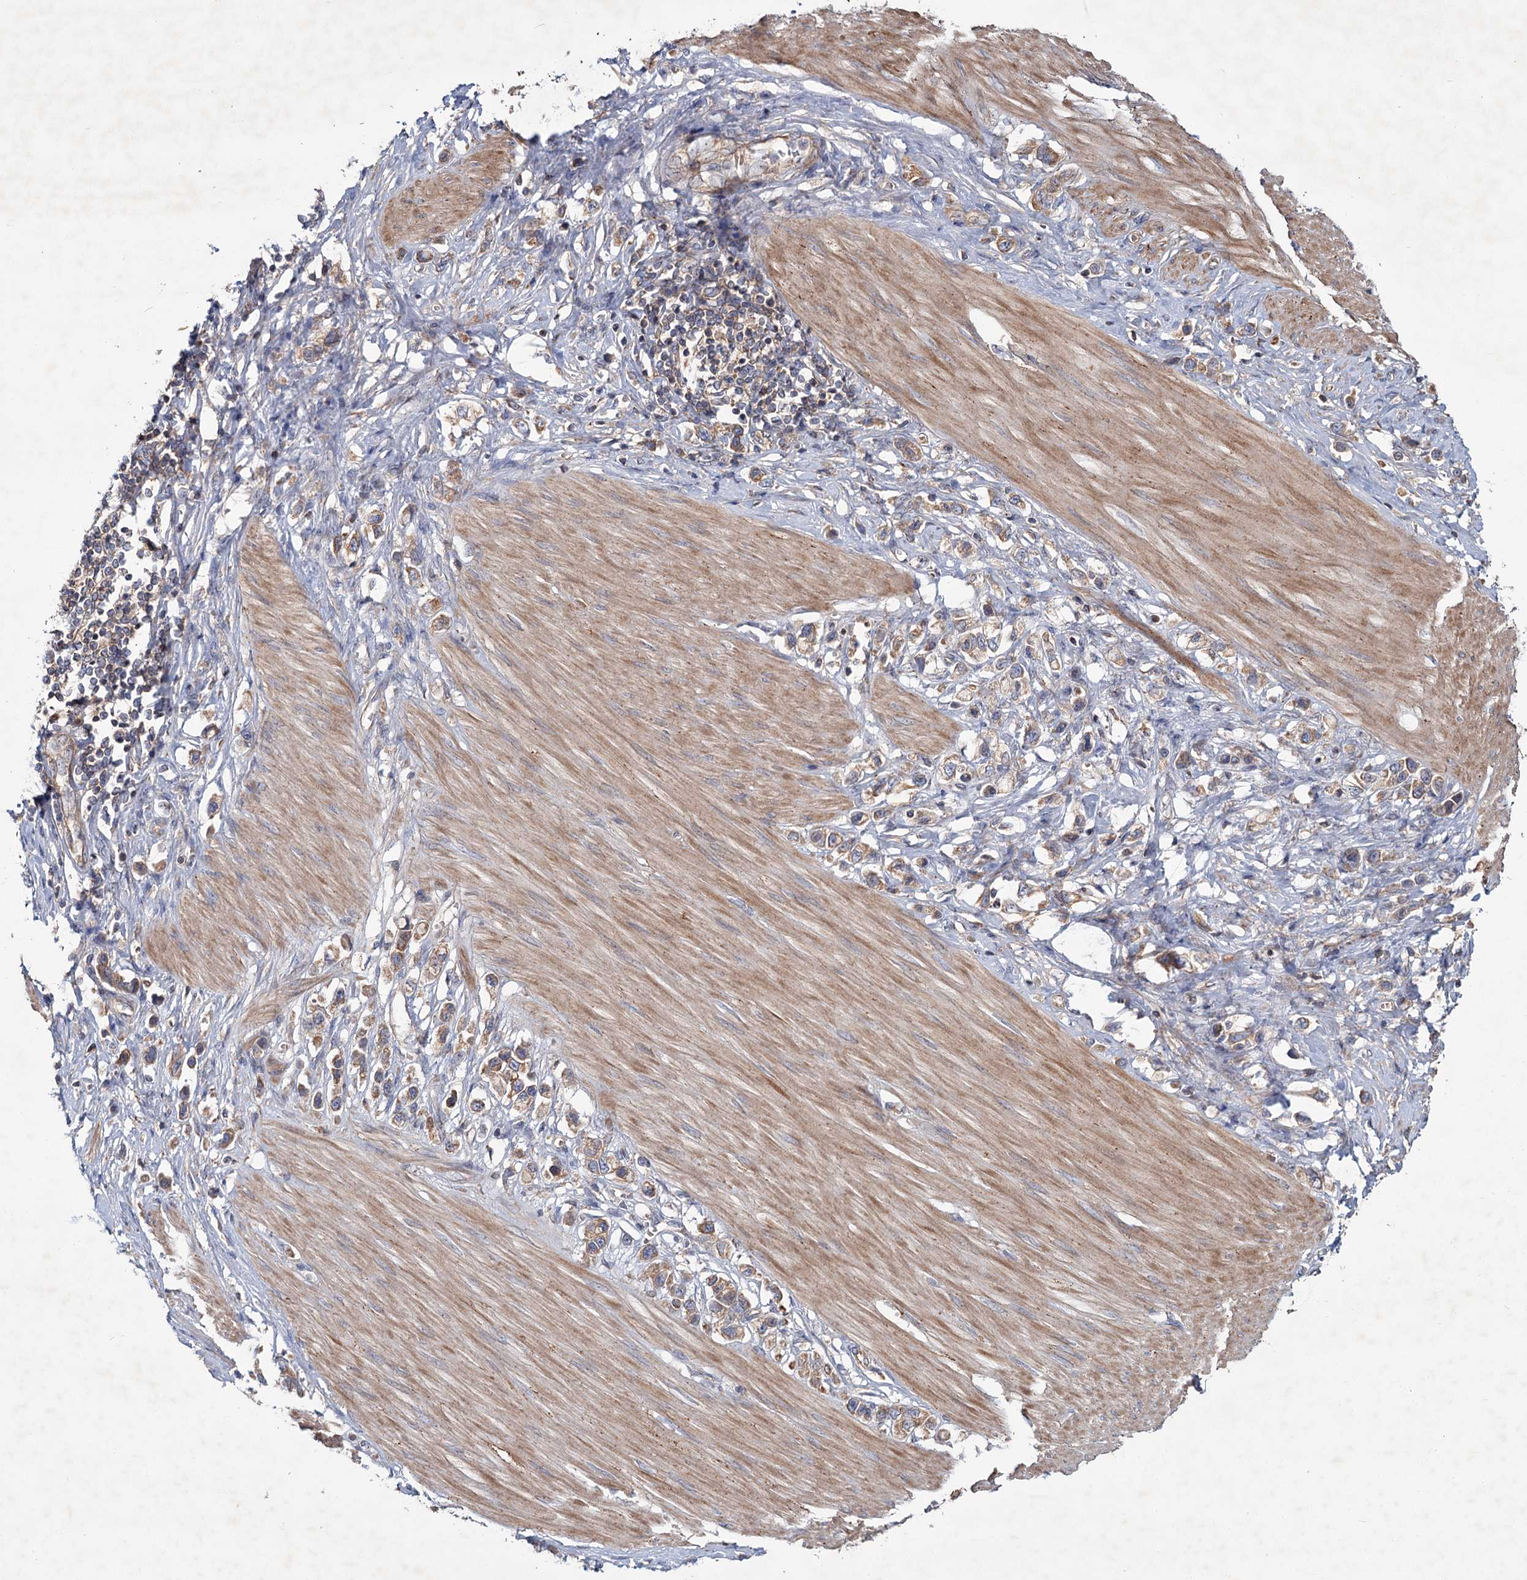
{"staining": {"intensity": "moderate", "quantity": ">75%", "location": "cytoplasmic/membranous"}, "tissue": "stomach cancer", "cell_type": "Tumor cells", "image_type": "cancer", "snomed": [{"axis": "morphology", "description": "Adenocarcinoma, NOS"}, {"axis": "topography", "description": "Stomach"}], "caption": "Immunohistochemistry (DAB) staining of human adenocarcinoma (stomach) reveals moderate cytoplasmic/membranous protein expression in about >75% of tumor cells.", "gene": "MTRR", "patient": {"sex": "female", "age": 65}}